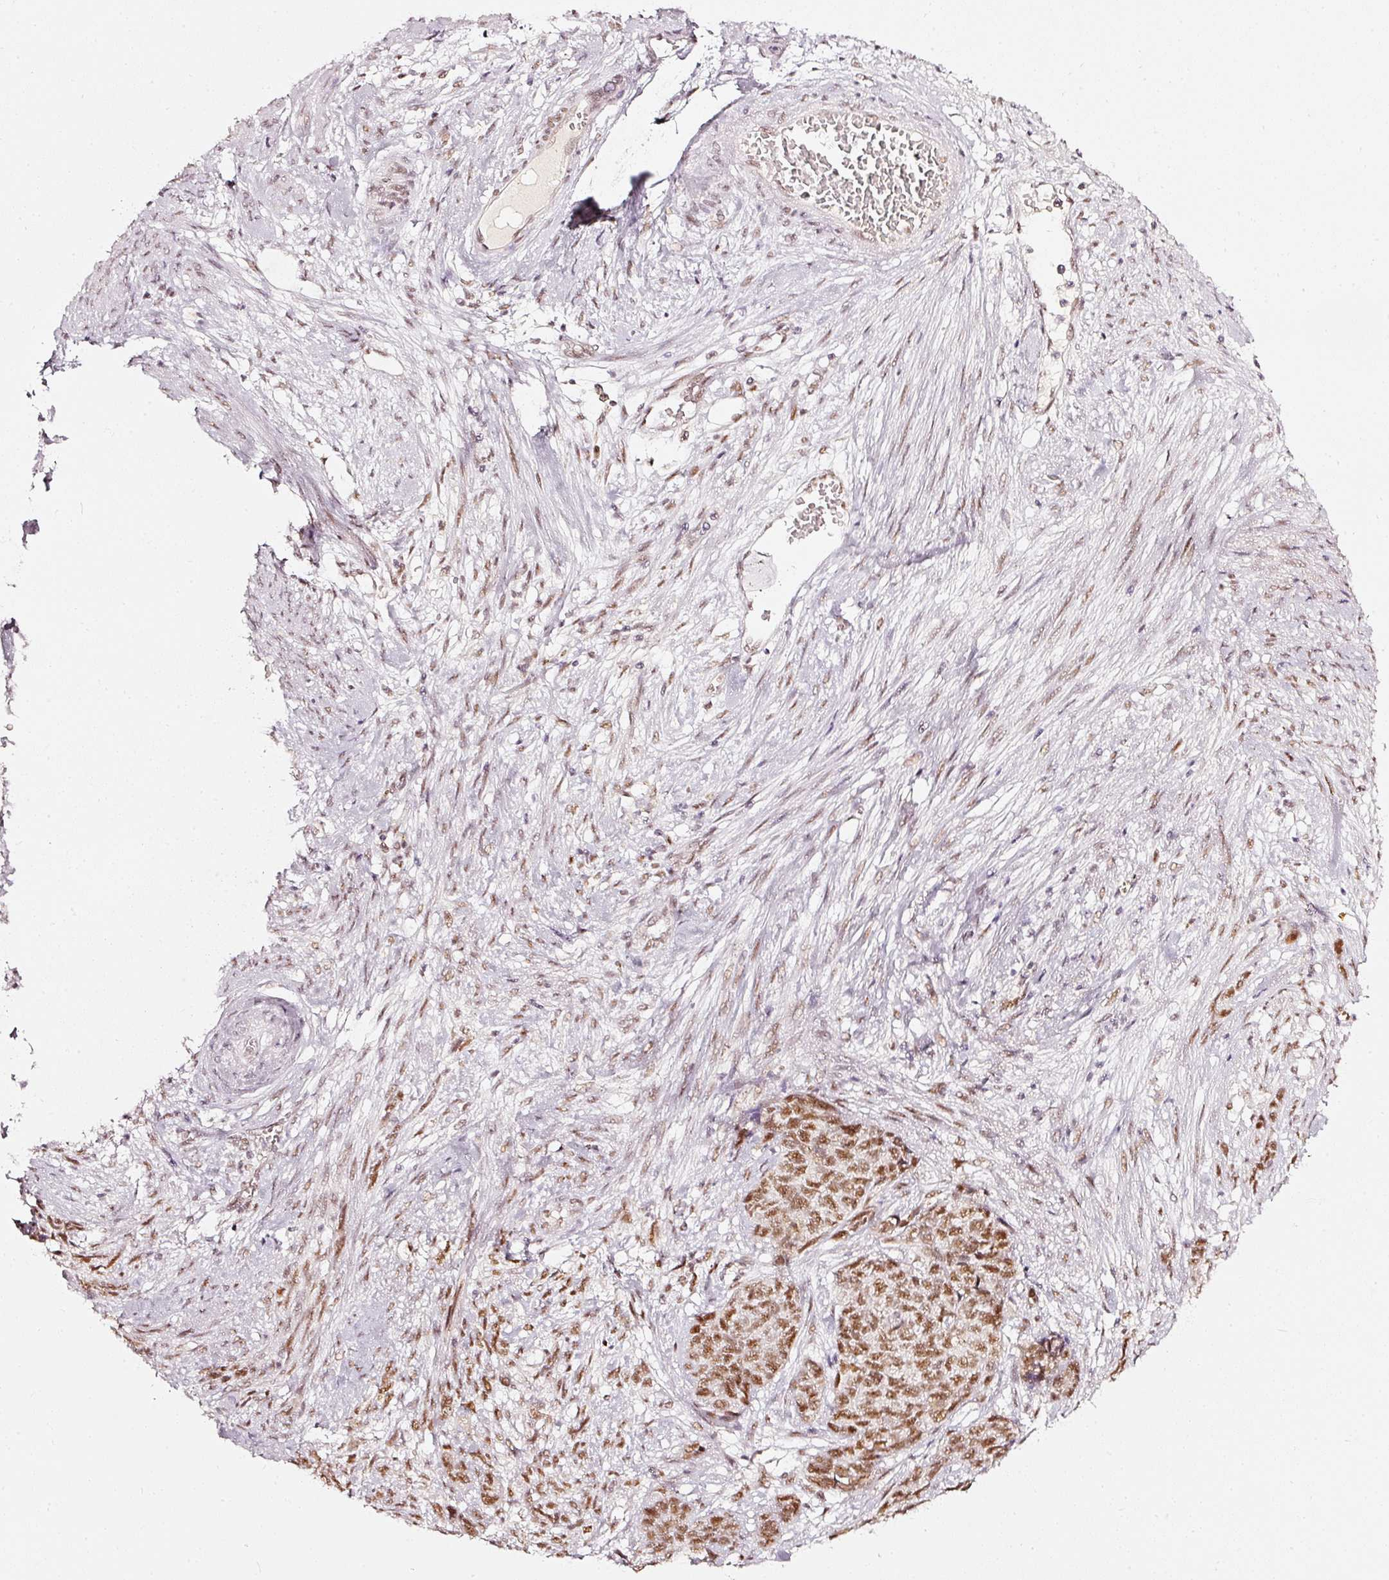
{"staining": {"intensity": "moderate", "quantity": ">75%", "location": "nuclear"}, "tissue": "cervical cancer", "cell_type": "Tumor cells", "image_type": "cancer", "snomed": [{"axis": "morphology", "description": "Squamous cell carcinoma, NOS"}, {"axis": "topography", "description": "Cervix"}], "caption": "A micrograph showing moderate nuclear expression in about >75% of tumor cells in cervical cancer (squamous cell carcinoma), as visualized by brown immunohistochemical staining.", "gene": "PPP1R10", "patient": {"sex": "female", "age": 63}}